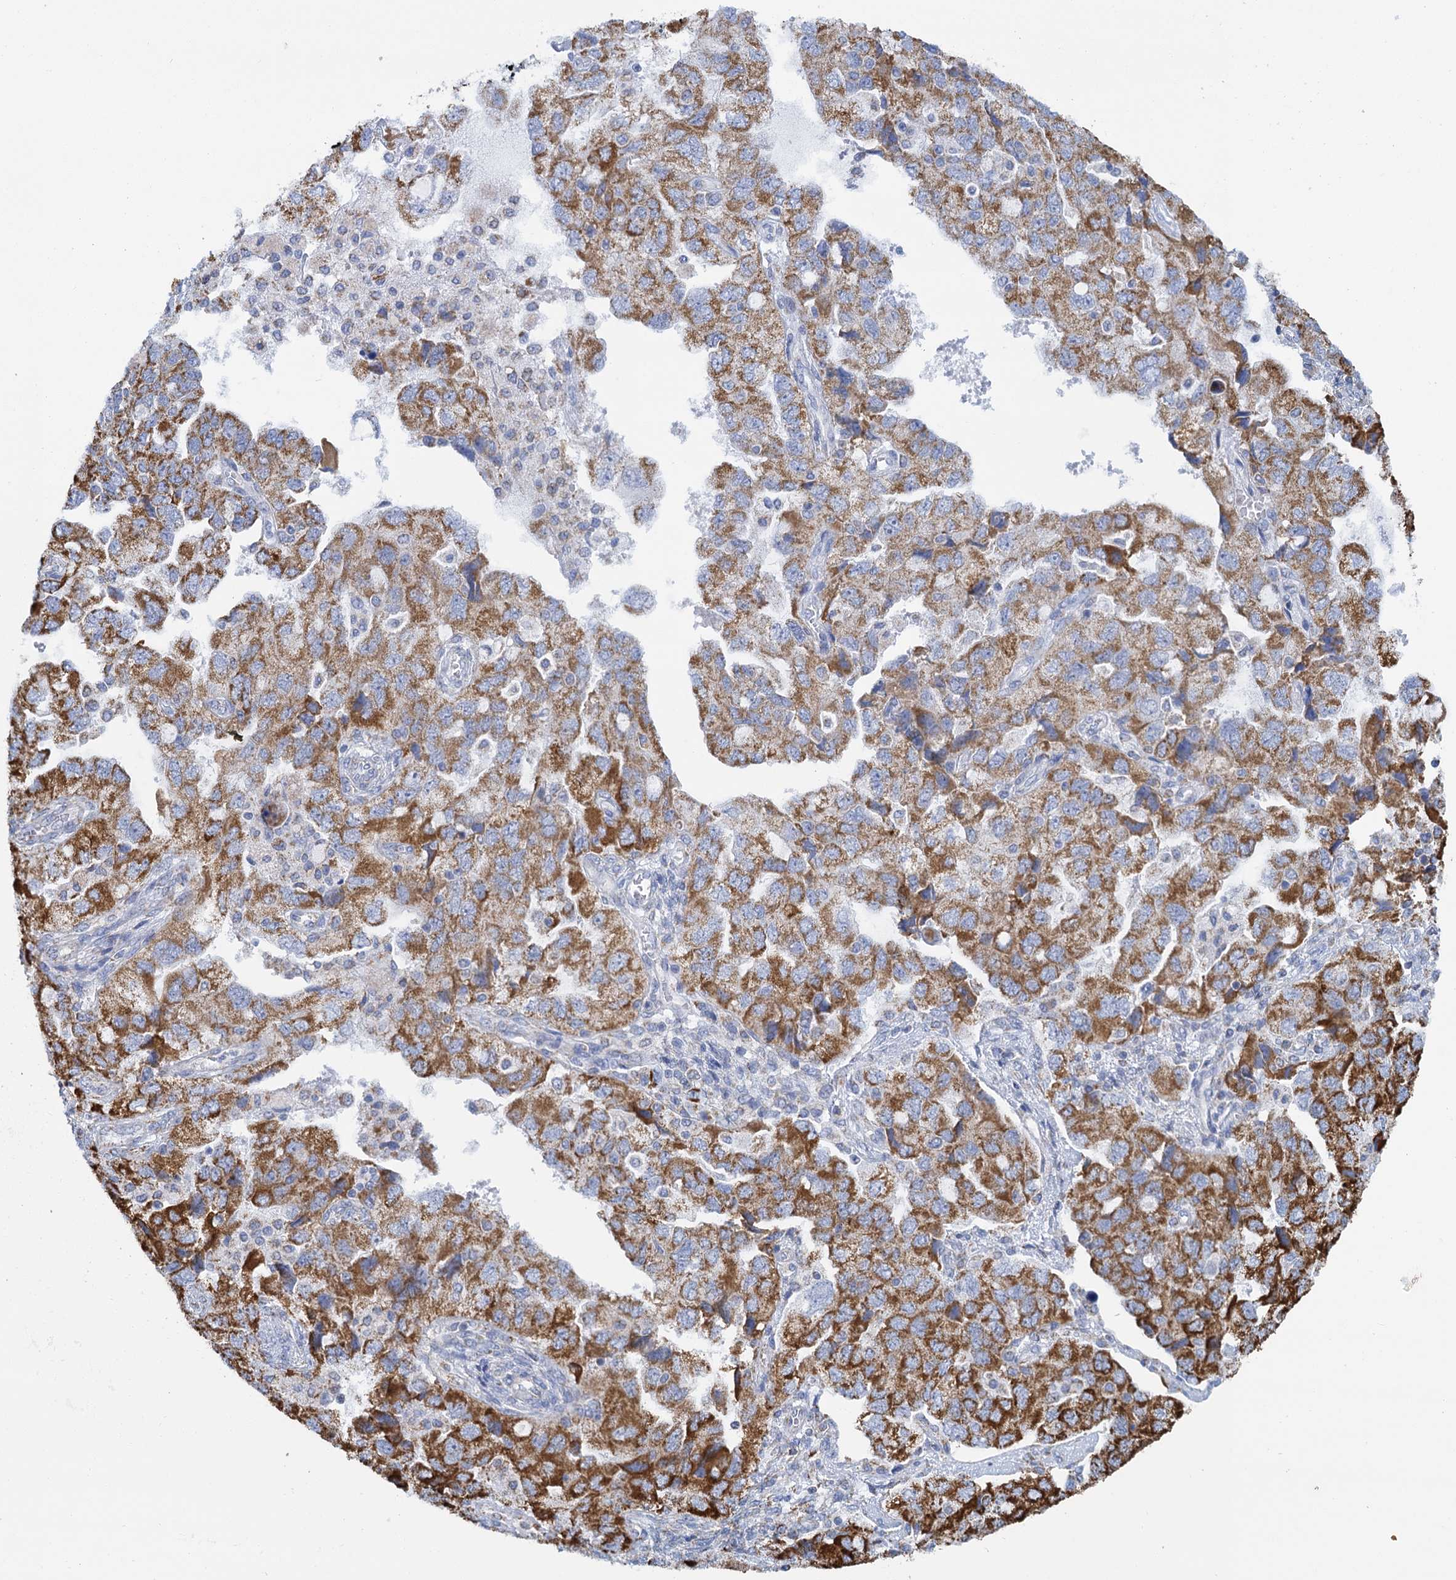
{"staining": {"intensity": "moderate", "quantity": ">75%", "location": "cytoplasmic/membranous"}, "tissue": "ovarian cancer", "cell_type": "Tumor cells", "image_type": "cancer", "snomed": [{"axis": "morphology", "description": "Carcinoma, NOS"}, {"axis": "morphology", "description": "Cystadenocarcinoma, serous, NOS"}, {"axis": "topography", "description": "Ovary"}], "caption": "Immunohistochemistry (IHC) image of neoplastic tissue: ovarian cancer (serous cystadenocarcinoma) stained using IHC displays medium levels of moderate protein expression localized specifically in the cytoplasmic/membranous of tumor cells, appearing as a cytoplasmic/membranous brown color.", "gene": "CCP110", "patient": {"sex": "female", "age": 69}}